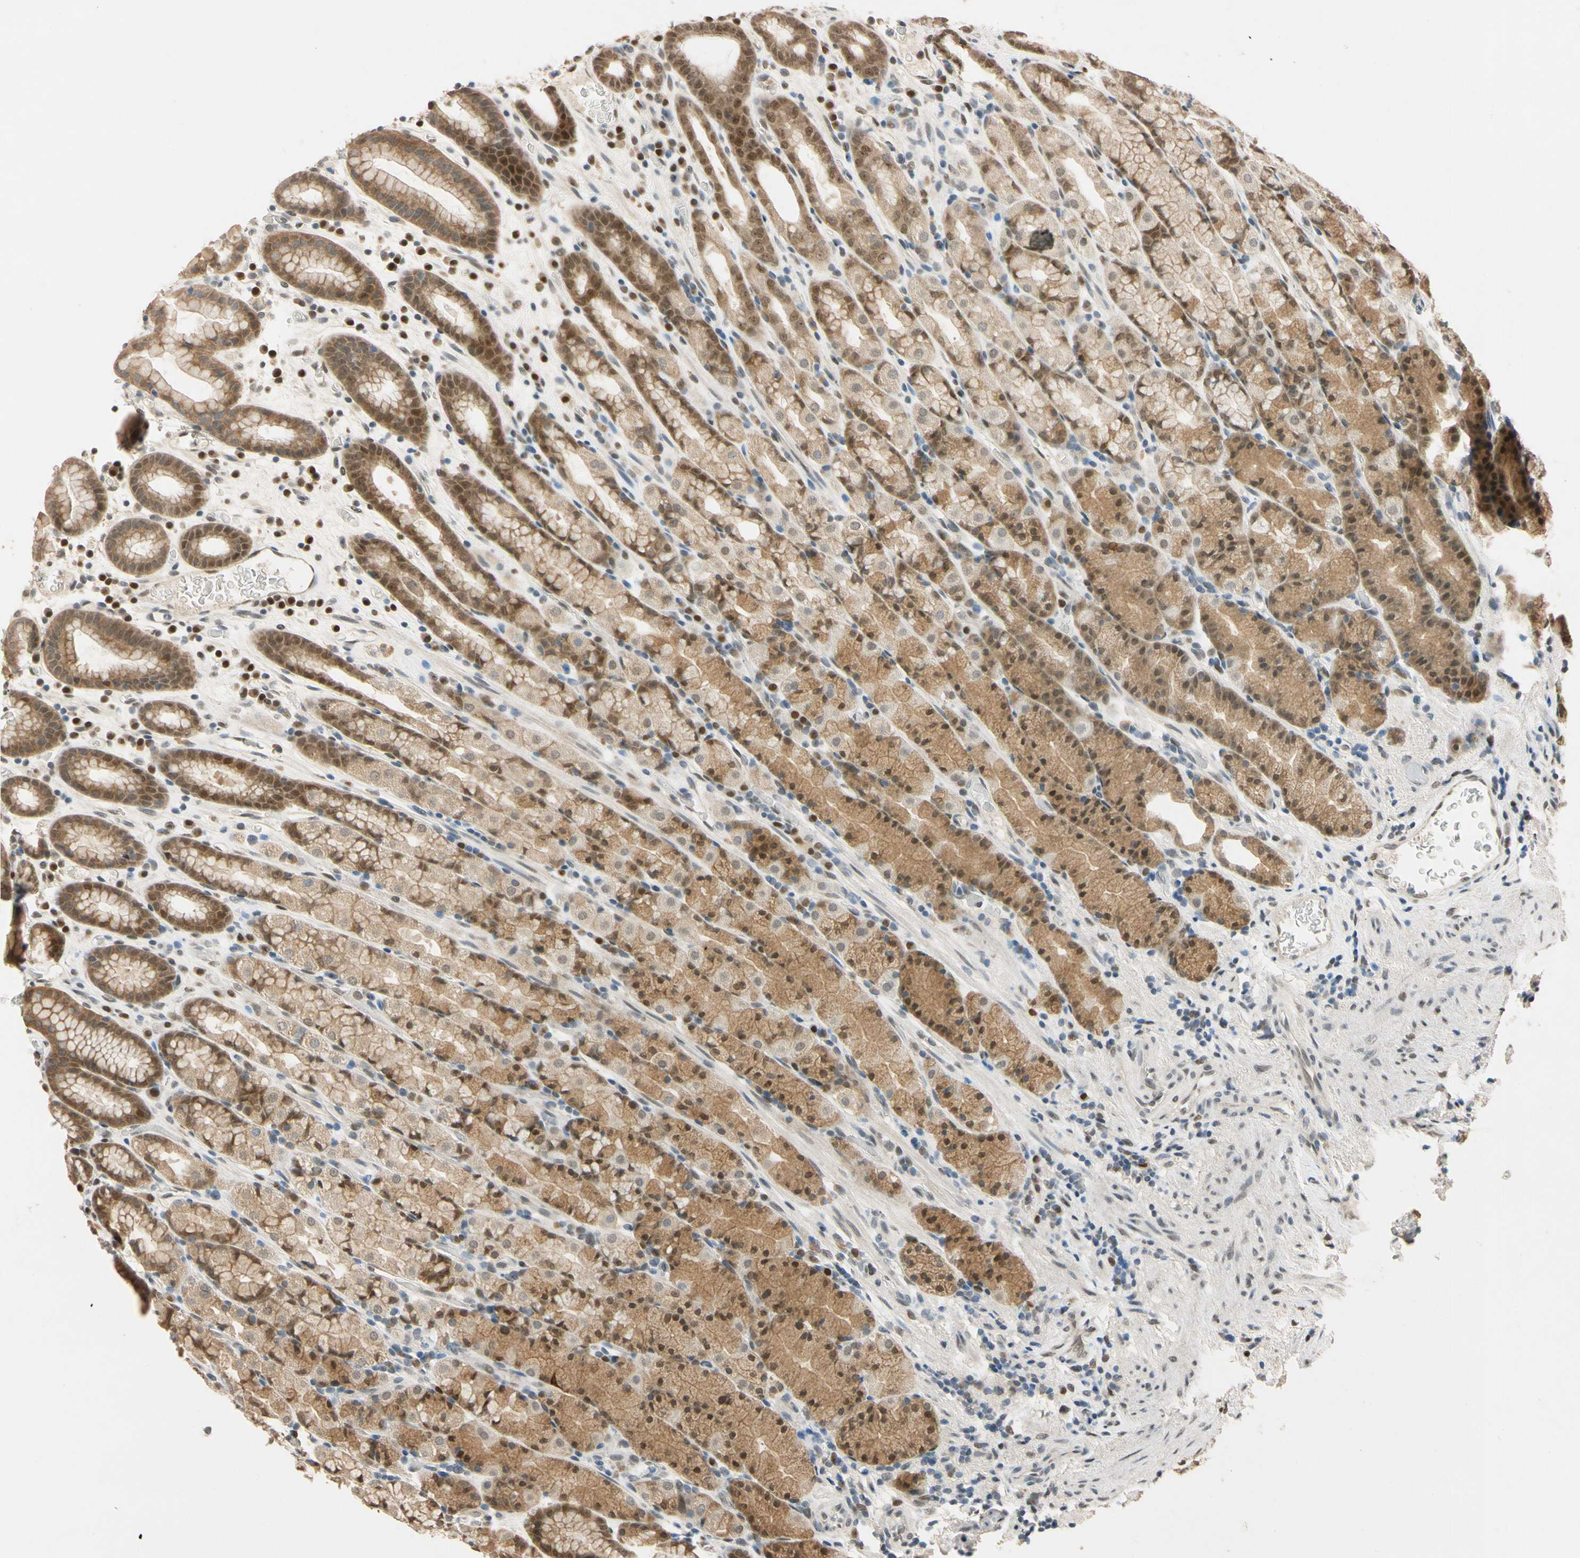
{"staining": {"intensity": "strong", "quantity": ">75%", "location": "cytoplasmic/membranous,nuclear"}, "tissue": "stomach", "cell_type": "Glandular cells", "image_type": "normal", "snomed": [{"axis": "morphology", "description": "Normal tissue, NOS"}, {"axis": "topography", "description": "Stomach, upper"}], "caption": "Glandular cells show high levels of strong cytoplasmic/membranous,nuclear positivity in approximately >75% of cells in normal stomach.", "gene": "RIOX2", "patient": {"sex": "male", "age": 68}}